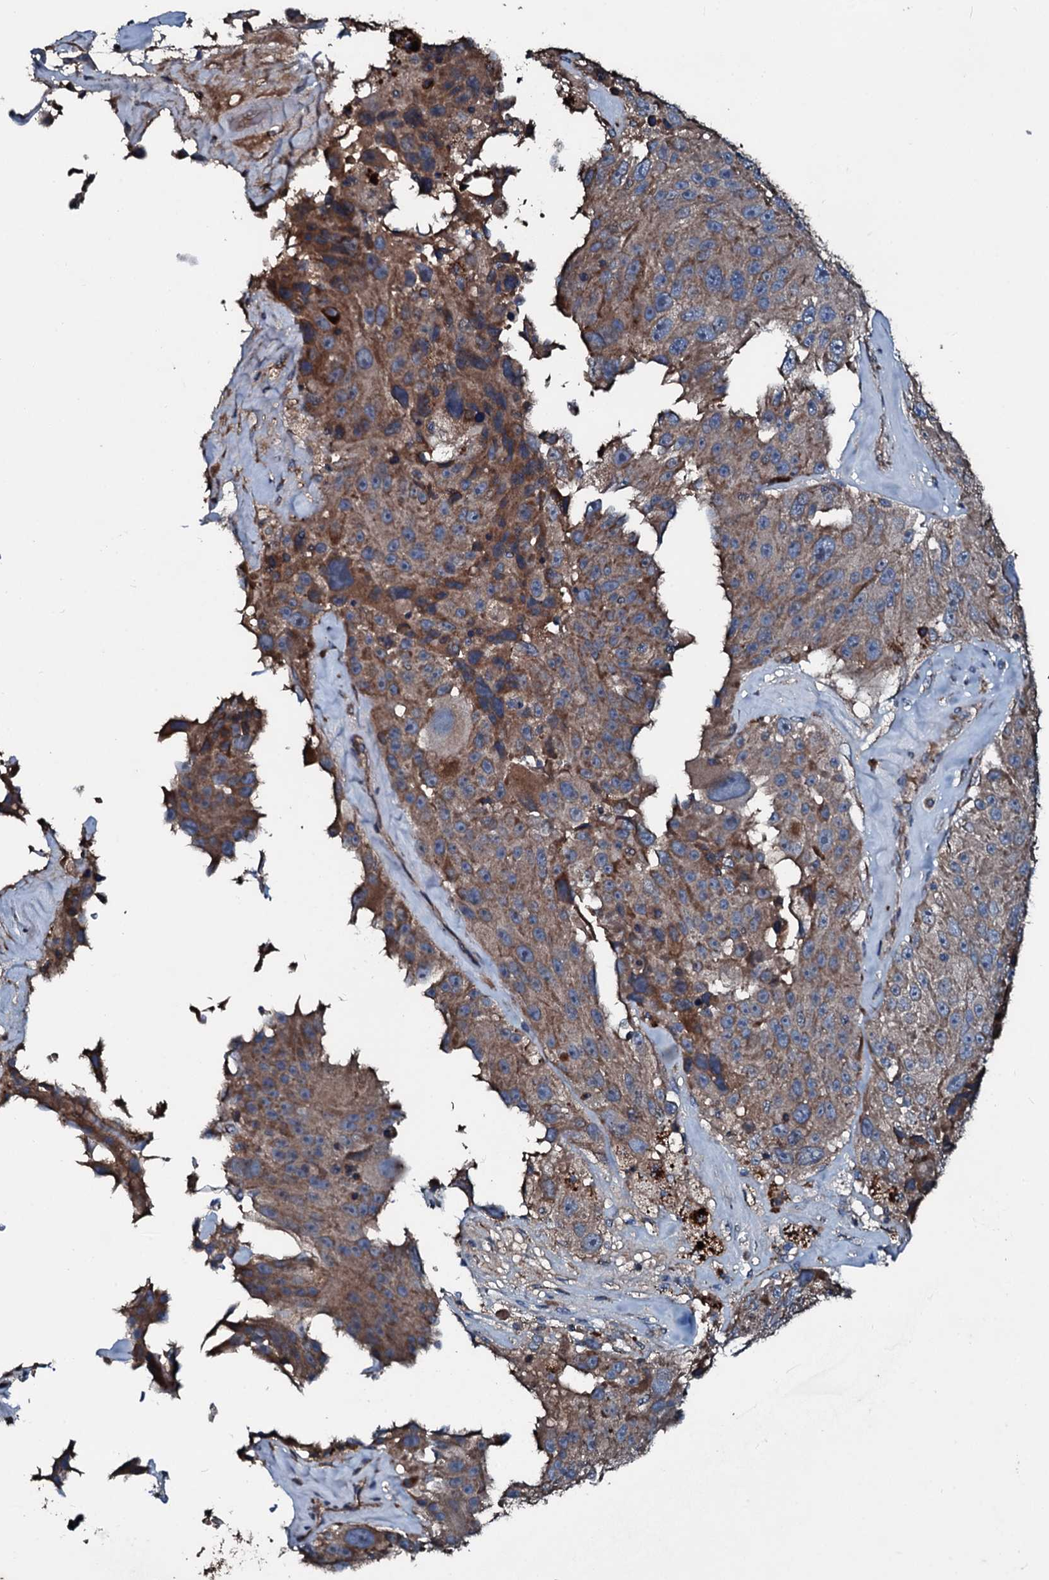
{"staining": {"intensity": "moderate", "quantity": ">75%", "location": "cytoplasmic/membranous"}, "tissue": "melanoma", "cell_type": "Tumor cells", "image_type": "cancer", "snomed": [{"axis": "morphology", "description": "Malignant melanoma, Metastatic site"}, {"axis": "topography", "description": "Lymph node"}], "caption": "There is medium levels of moderate cytoplasmic/membranous positivity in tumor cells of malignant melanoma (metastatic site), as demonstrated by immunohistochemical staining (brown color).", "gene": "ACSS3", "patient": {"sex": "male", "age": 62}}